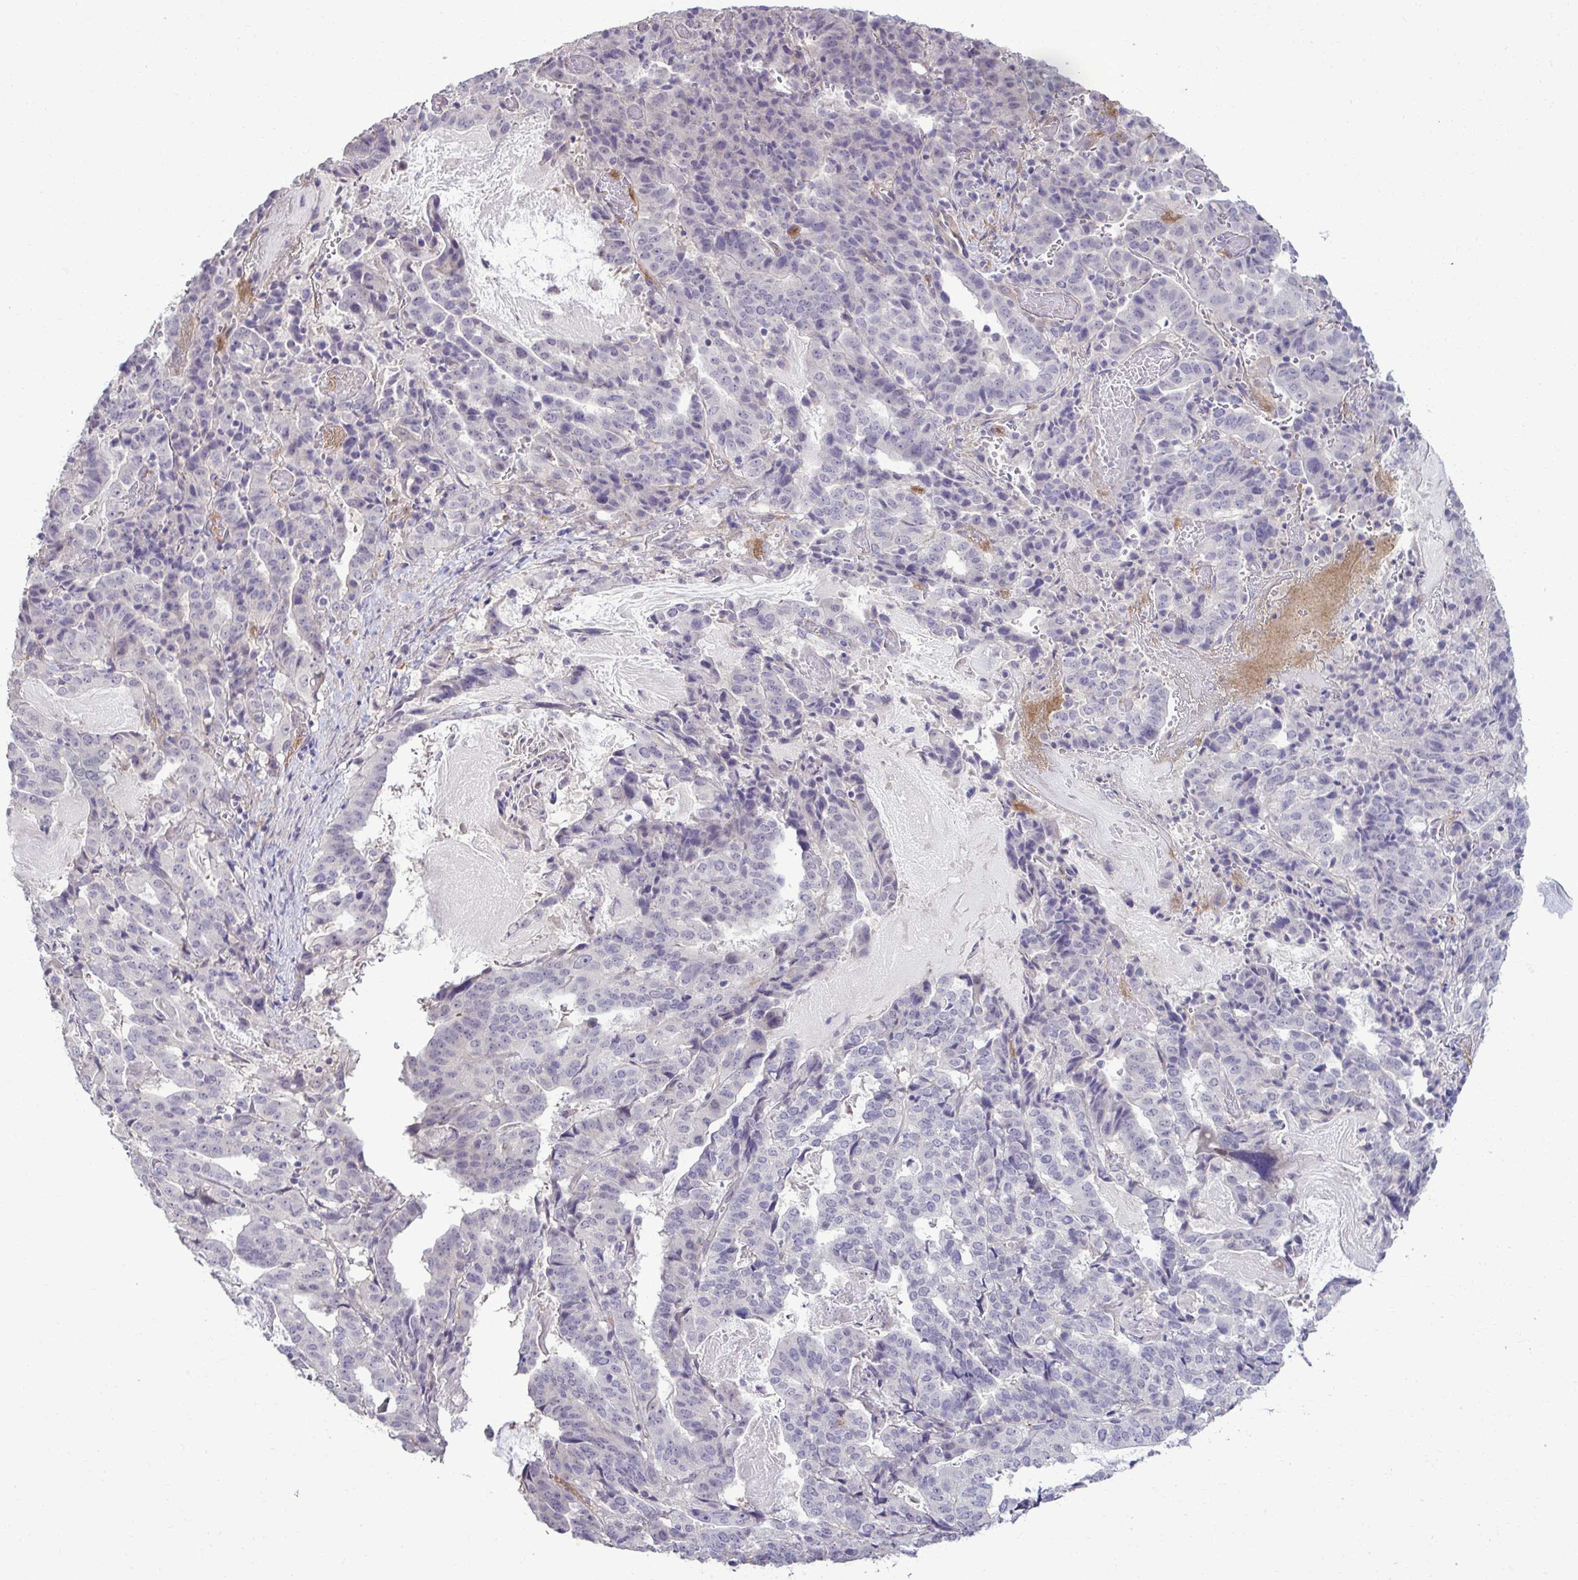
{"staining": {"intensity": "negative", "quantity": "none", "location": "none"}, "tissue": "stomach cancer", "cell_type": "Tumor cells", "image_type": "cancer", "snomed": [{"axis": "morphology", "description": "Adenocarcinoma, NOS"}, {"axis": "topography", "description": "Stomach"}], "caption": "An IHC histopathology image of stomach adenocarcinoma is shown. There is no staining in tumor cells of stomach adenocarcinoma.", "gene": "SLC30A3", "patient": {"sex": "male", "age": 48}}